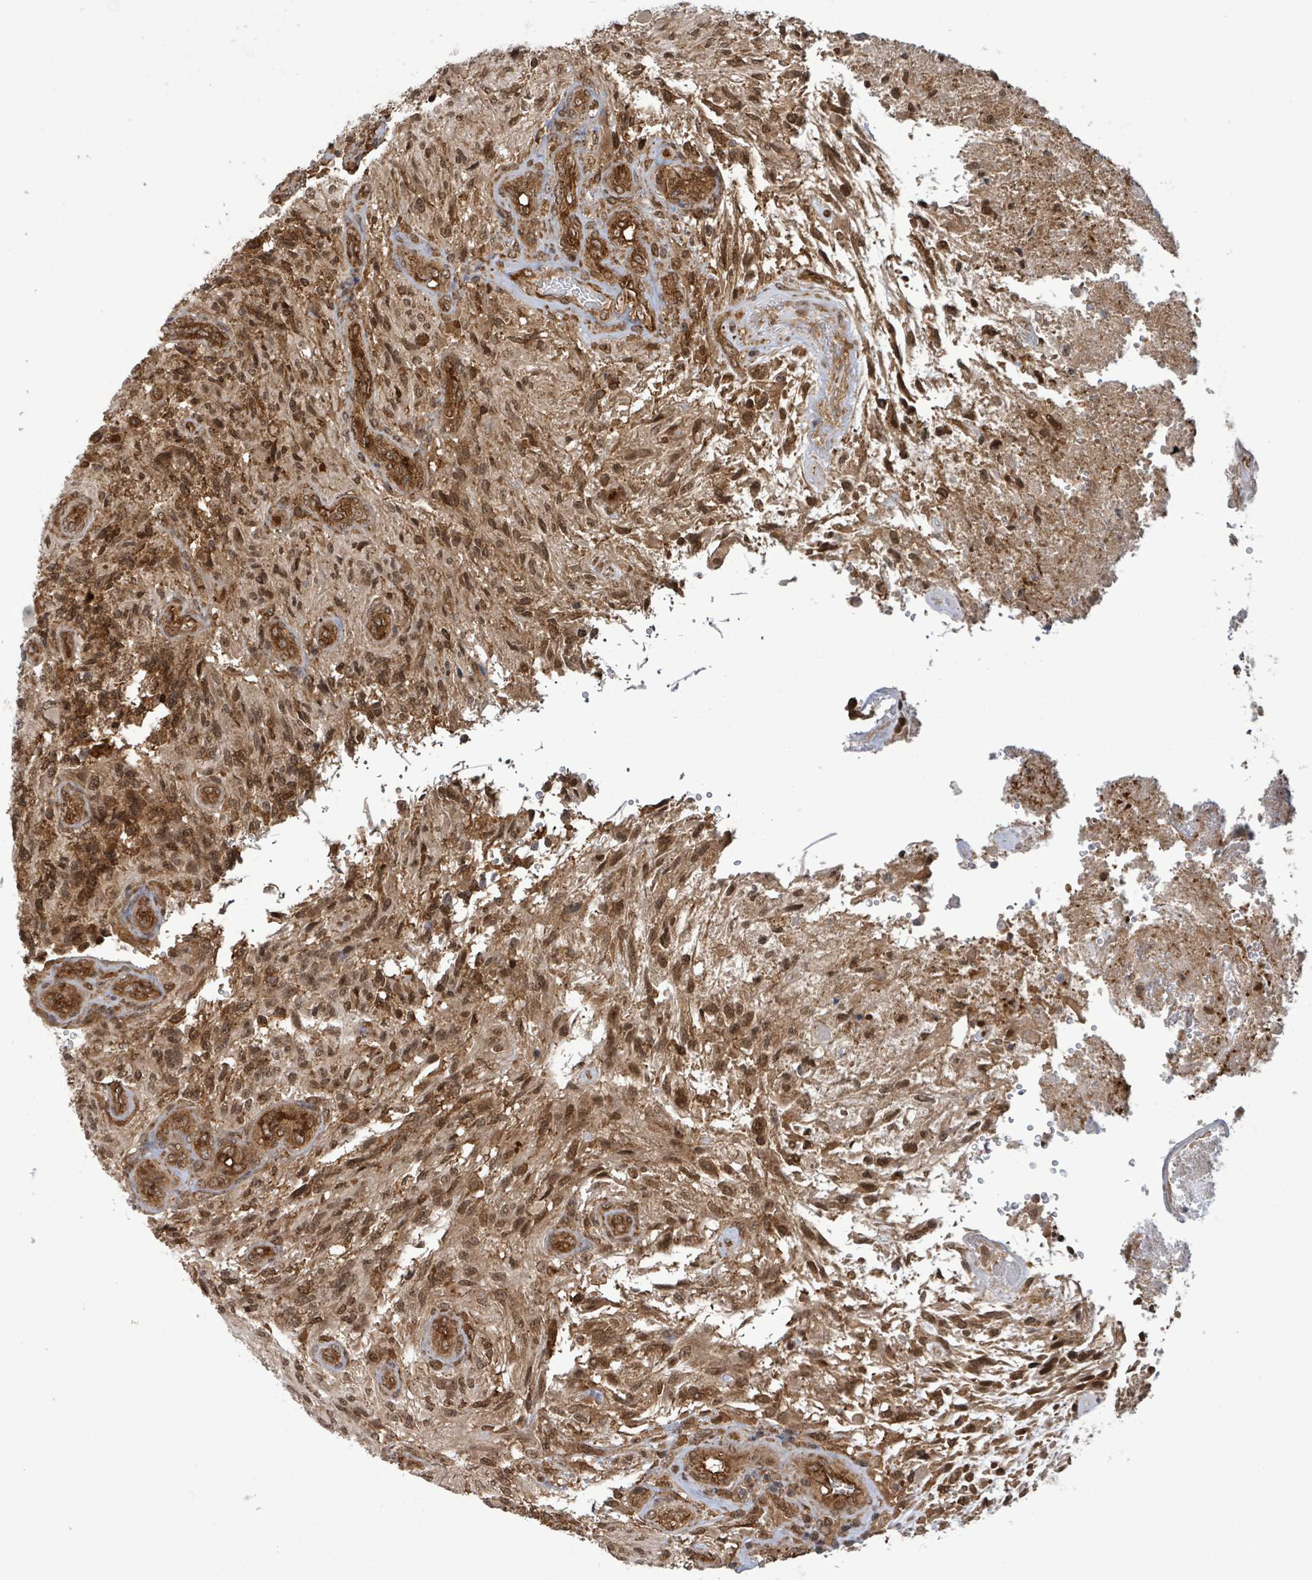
{"staining": {"intensity": "moderate", "quantity": ">75%", "location": "cytoplasmic/membranous,nuclear"}, "tissue": "glioma", "cell_type": "Tumor cells", "image_type": "cancer", "snomed": [{"axis": "morphology", "description": "Glioma, malignant, High grade"}, {"axis": "topography", "description": "Brain"}], "caption": "Immunohistochemistry image of neoplastic tissue: human malignant high-grade glioma stained using immunohistochemistry reveals medium levels of moderate protein expression localized specifically in the cytoplasmic/membranous and nuclear of tumor cells, appearing as a cytoplasmic/membranous and nuclear brown color.", "gene": "KLC1", "patient": {"sex": "male", "age": 56}}